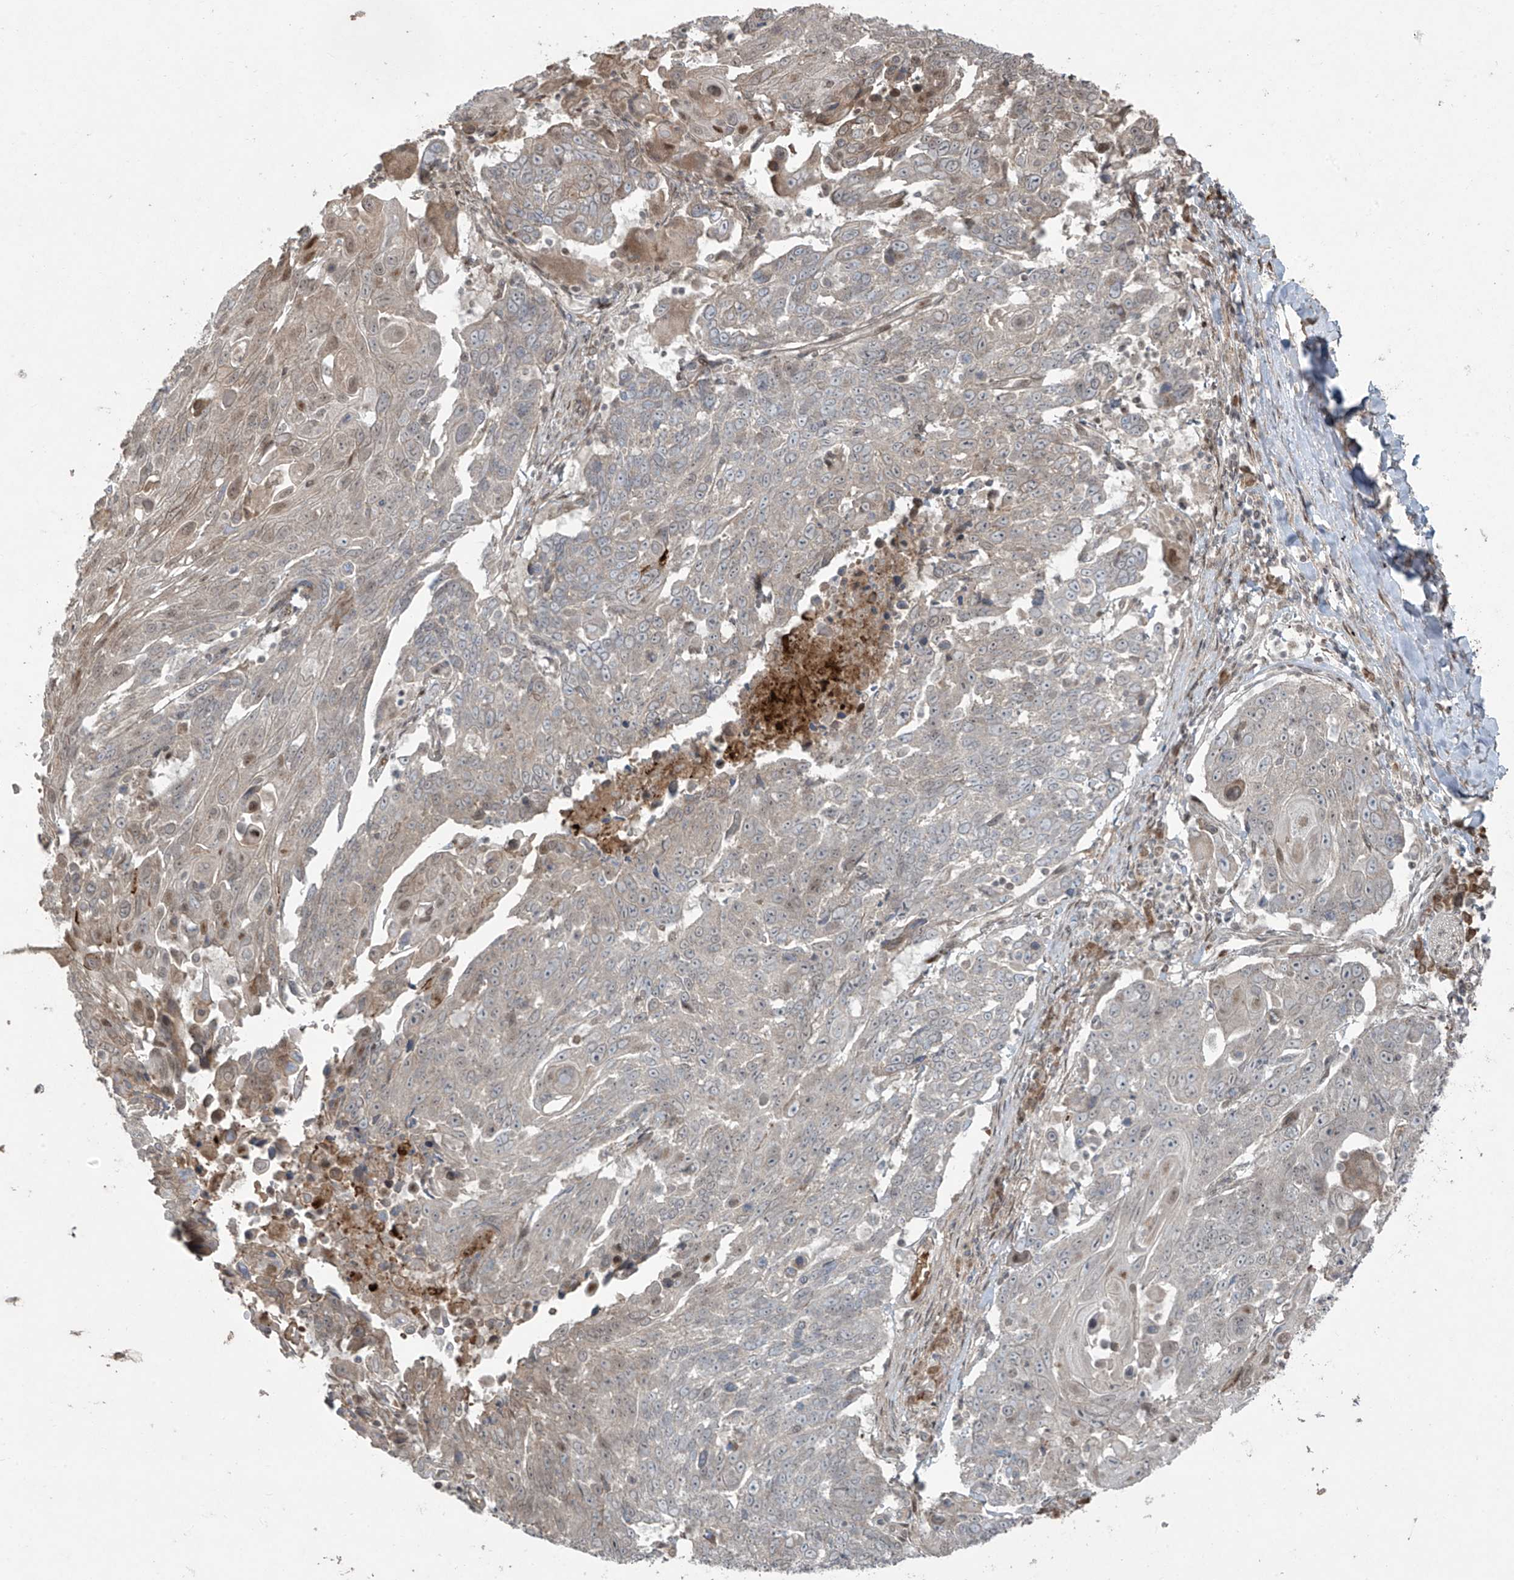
{"staining": {"intensity": "negative", "quantity": "none", "location": "none"}, "tissue": "lung cancer", "cell_type": "Tumor cells", "image_type": "cancer", "snomed": [{"axis": "morphology", "description": "Squamous cell carcinoma, NOS"}, {"axis": "topography", "description": "Lung"}], "caption": "There is no significant positivity in tumor cells of squamous cell carcinoma (lung).", "gene": "TTC22", "patient": {"sex": "male", "age": 66}}